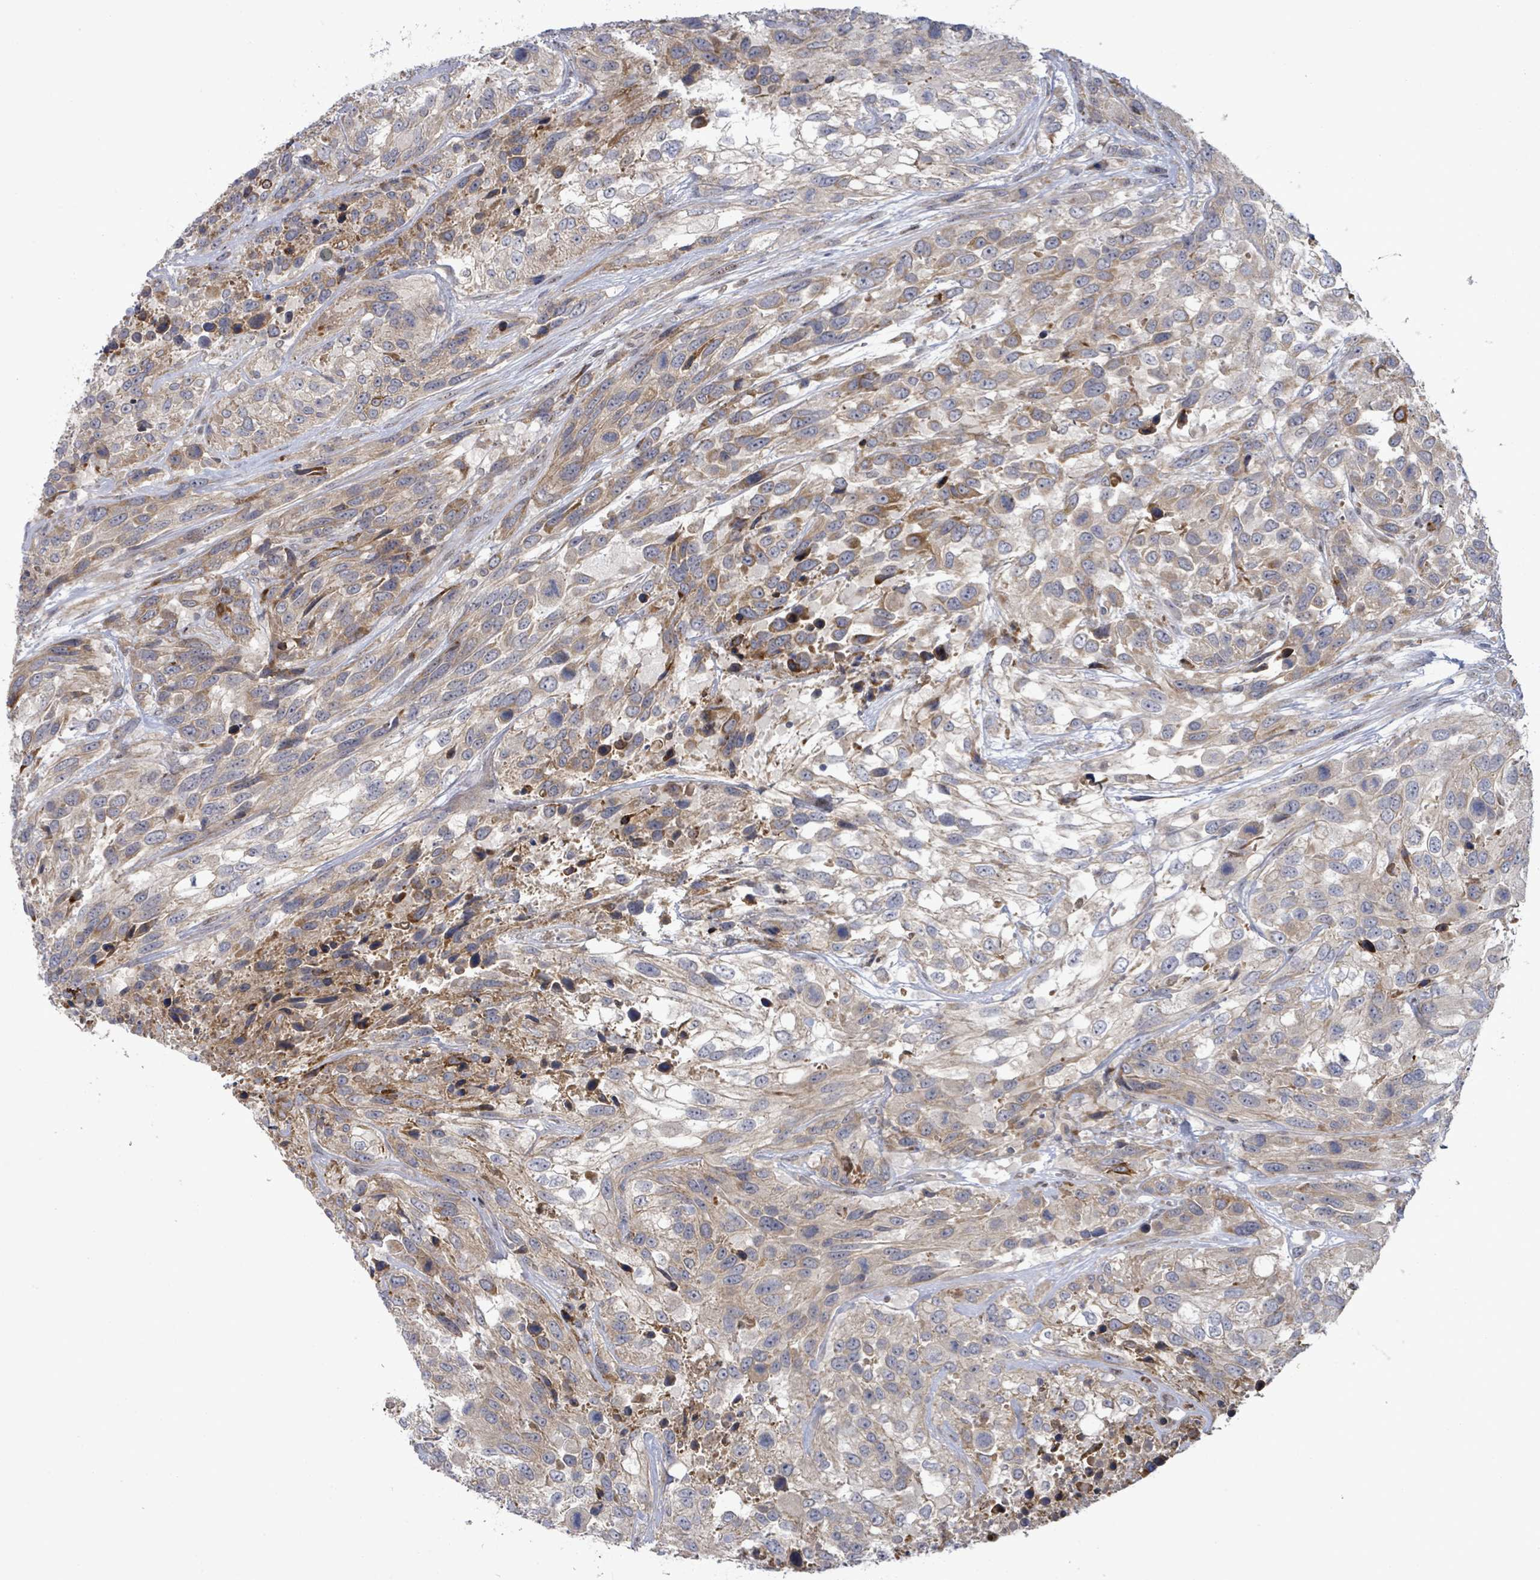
{"staining": {"intensity": "moderate", "quantity": "25%-75%", "location": "cytoplasmic/membranous"}, "tissue": "urothelial cancer", "cell_type": "Tumor cells", "image_type": "cancer", "snomed": [{"axis": "morphology", "description": "Urothelial carcinoma, High grade"}, {"axis": "topography", "description": "Urinary bladder"}], "caption": "Brown immunohistochemical staining in human urothelial carcinoma (high-grade) exhibits moderate cytoplasmic/membranous staining in approximately 25%-75% of tumor cells.", "gene": "SLIT3", "patient": {"sex": "female", "age": 70}}